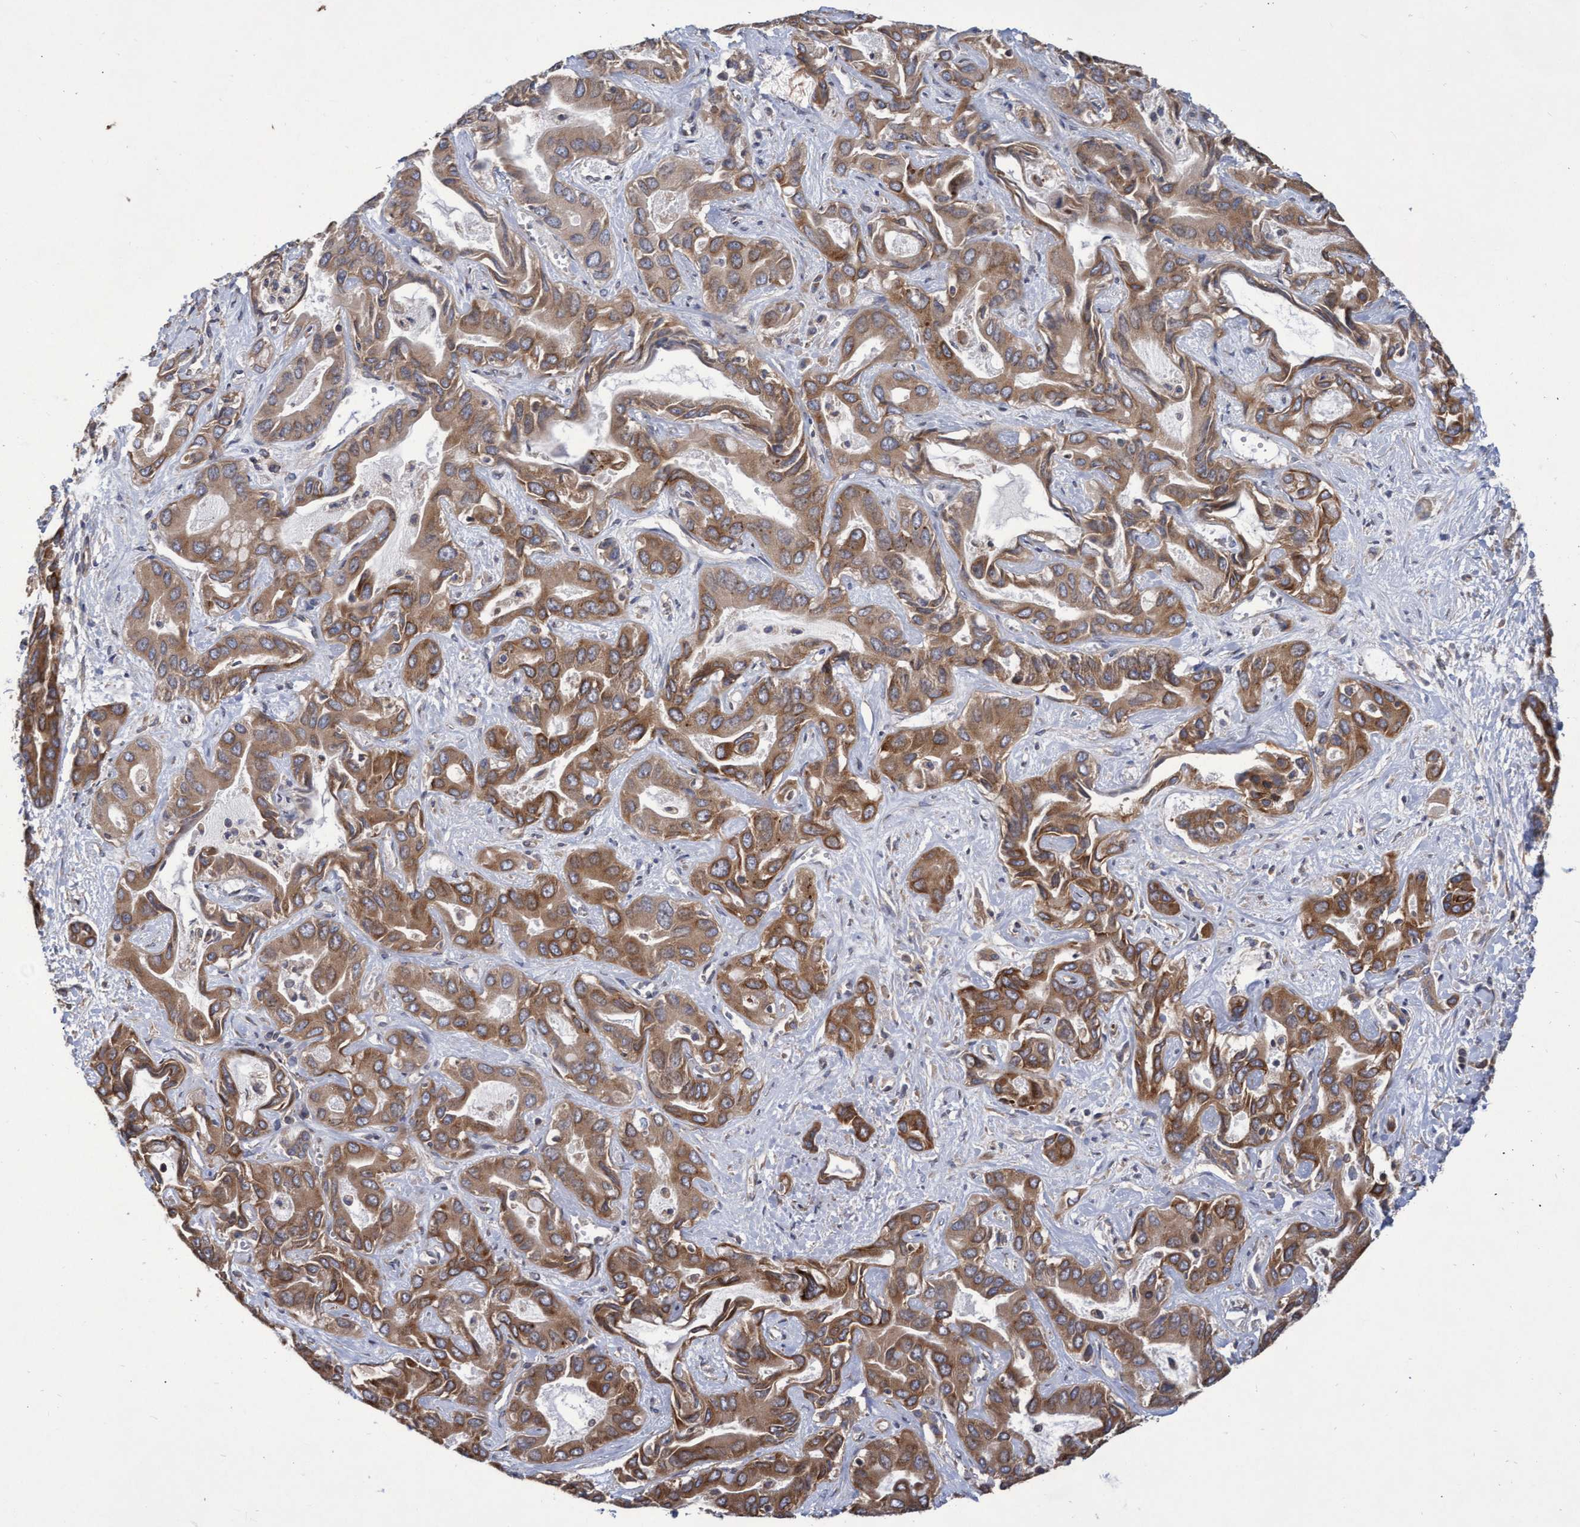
{"staining": {"intensity": "moderate", "quantity": ">75%", "location": "cytoplasmic/membranous"}, "tissue": "liver cancer", "cell_type": "Tumor cells", "image_type": "cancer", "snomed": [{"axis": "morphology", "description": "Cholangiocarcinoma"}, {"axis": "topography", "description": "Liver"}], "caption": "Liver cancer (cholangiocarcinoma) stained with a brown dye displays moderate cytoplasmic/membranous positive staining in approximately >75% of tumor cells.", "gene": "ABCF2", "patient": {"sex": "female", "age": 52}}